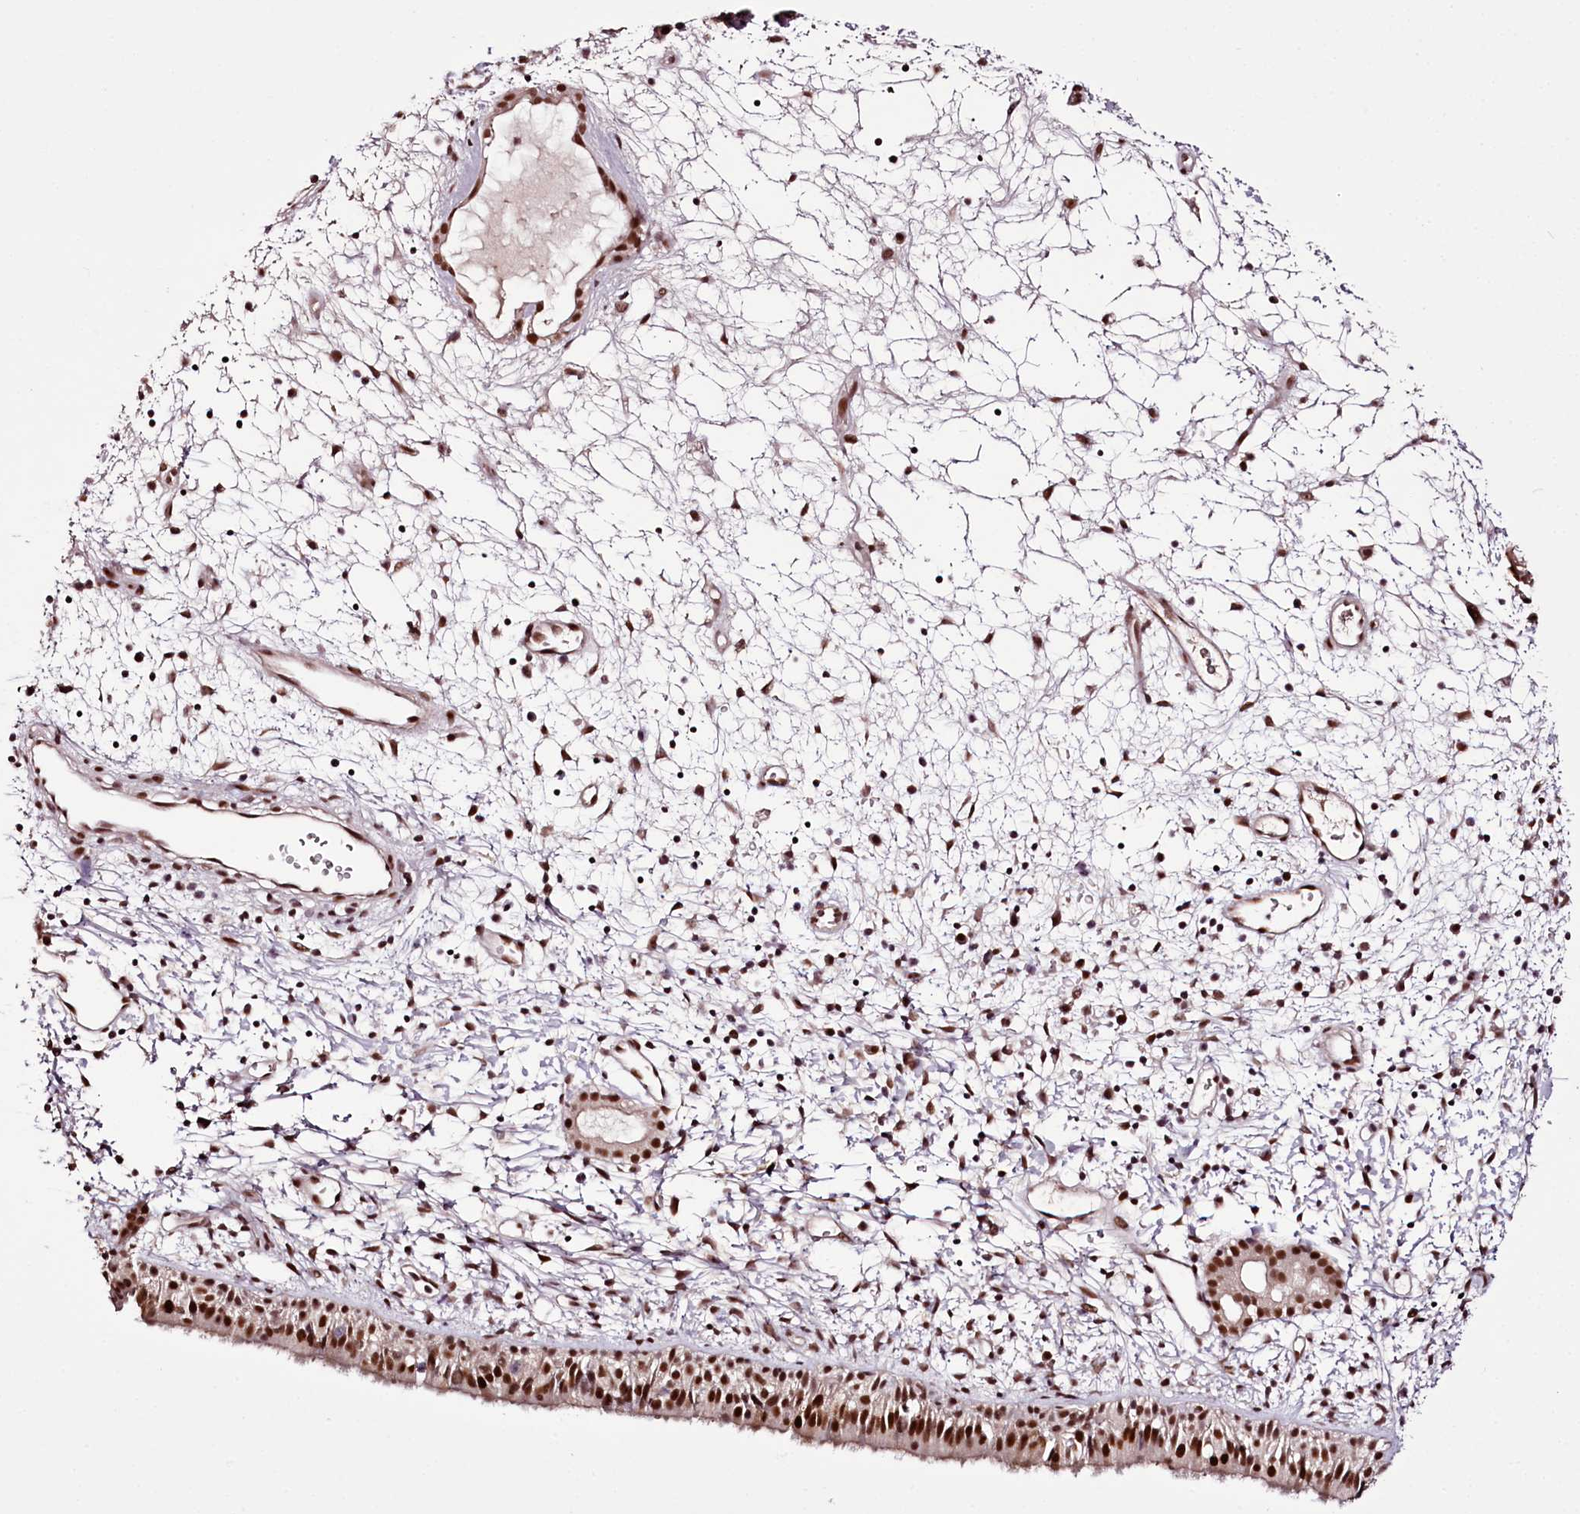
{"staining": {"intensity": "strong", "quantity": ">75%", "location": "nuclear"}, "tissue": "nasopharynx", "cell_type": "Respiratory epithelial cells", "image_type": "normal", "snomed": [{"axis": "morphology", "description": "Normal tissue, NOS"}, {"axis": "topography", "description": "Nasopharynx"}], "caption": "About >75% of respiratory epithelial cells in unremarkable human nasopharynx demonstrate strong nuclear protein expression as visualized by brown immunohistochemical staining.", "gene": "TTC33", "patient": {"sex": "male", "age": 22}}